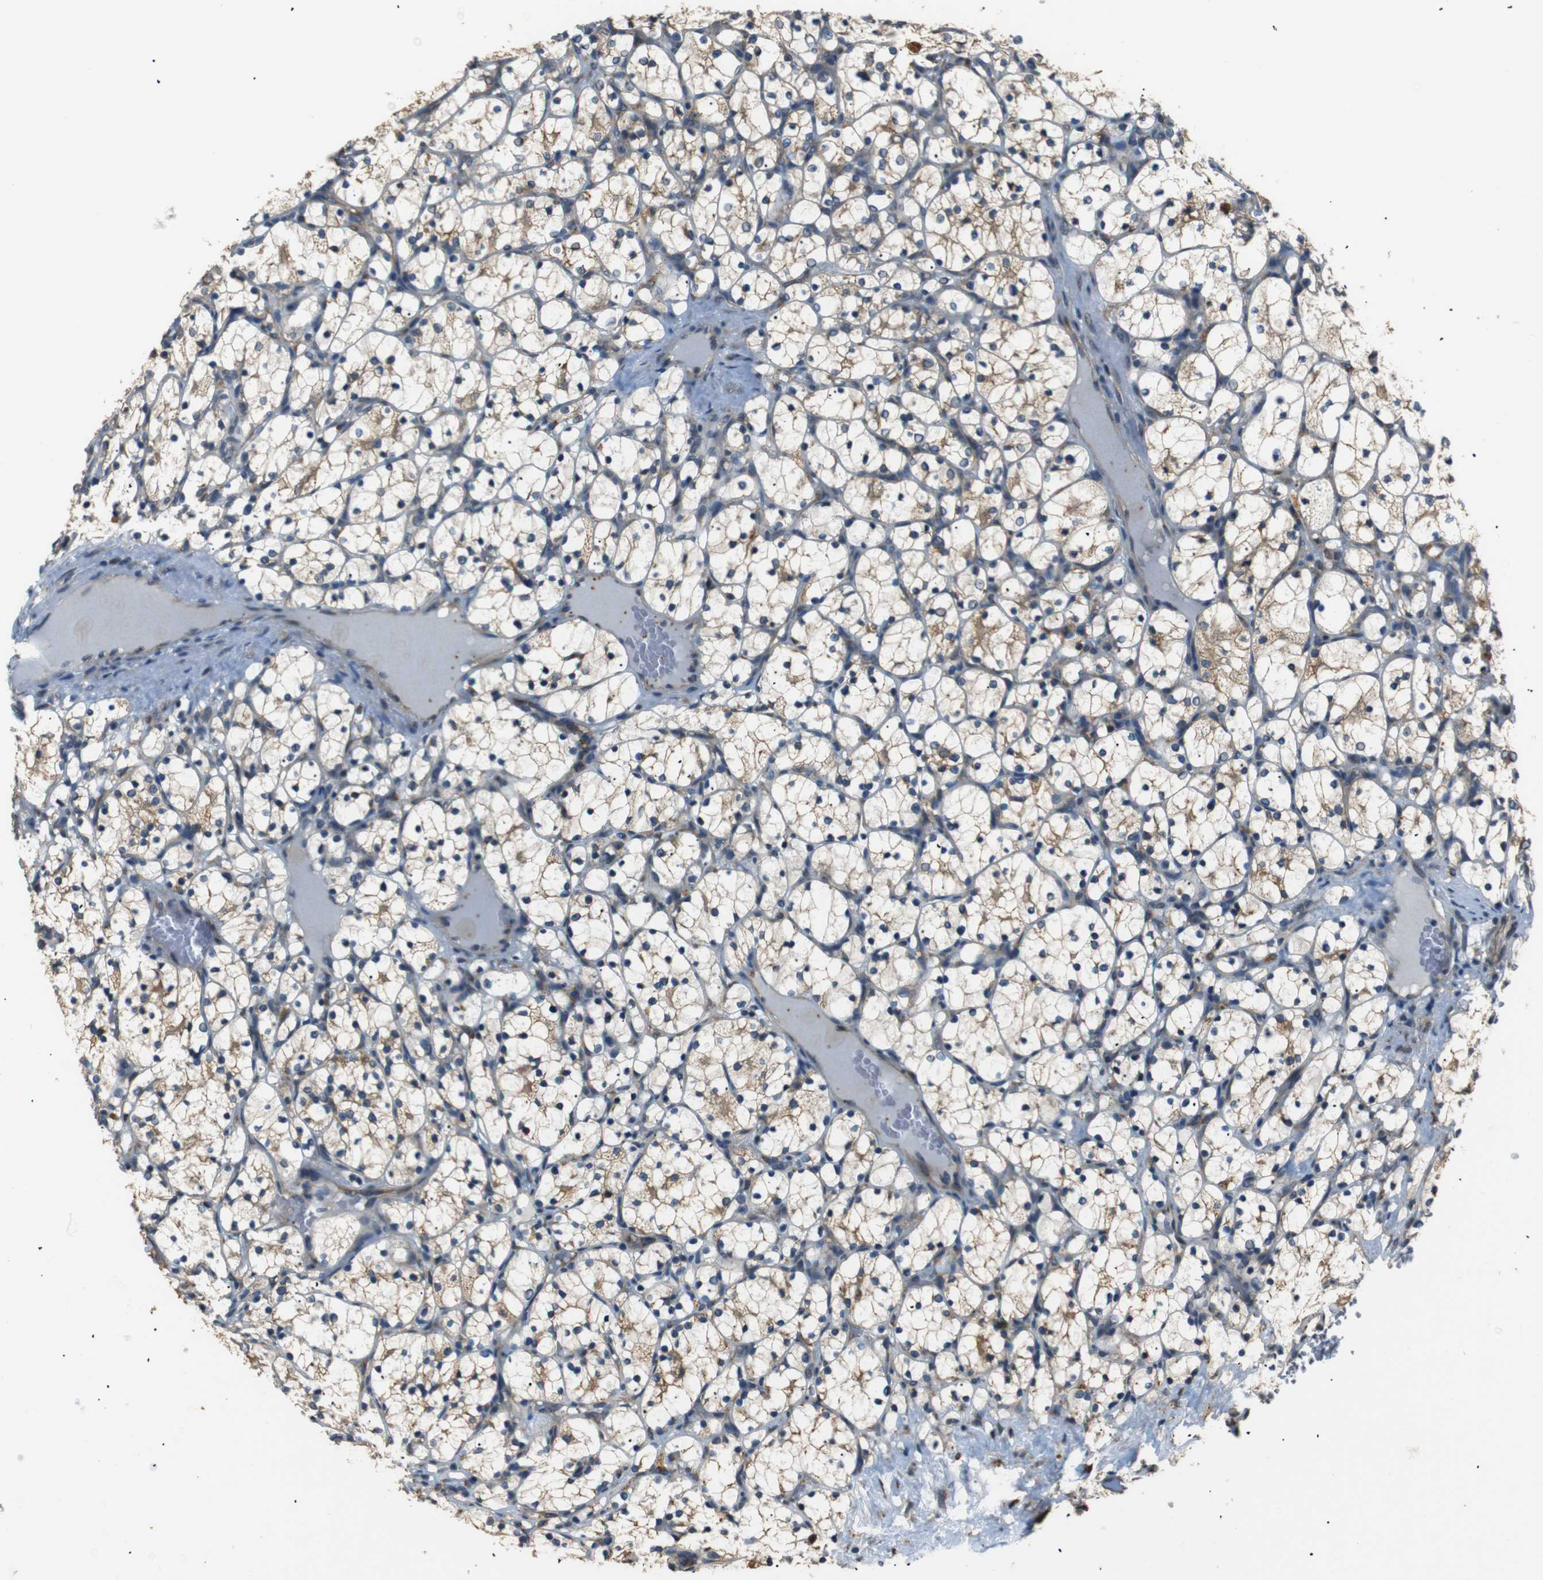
{"staining": {"intensity": "weak", "quantity": ">75%", "location": "cytoplasmic/membranous"}, "tissue": "renal cancer", "cell_type": "Tumor cells", "image_type": "cancer", "snomed": [{"axis": "morphology", "description": "Adenocarcinoma, NOS"}, {"axis": "topography", "description": "Kidney"}], "caption": "Human renal cancer stained for a protein (brown) shows weak cytoplasmic/membranous positive positivity in about >75% of tumor cells.", "gene": "TMED2", "patient": {"sex": "female", "age": 69}}